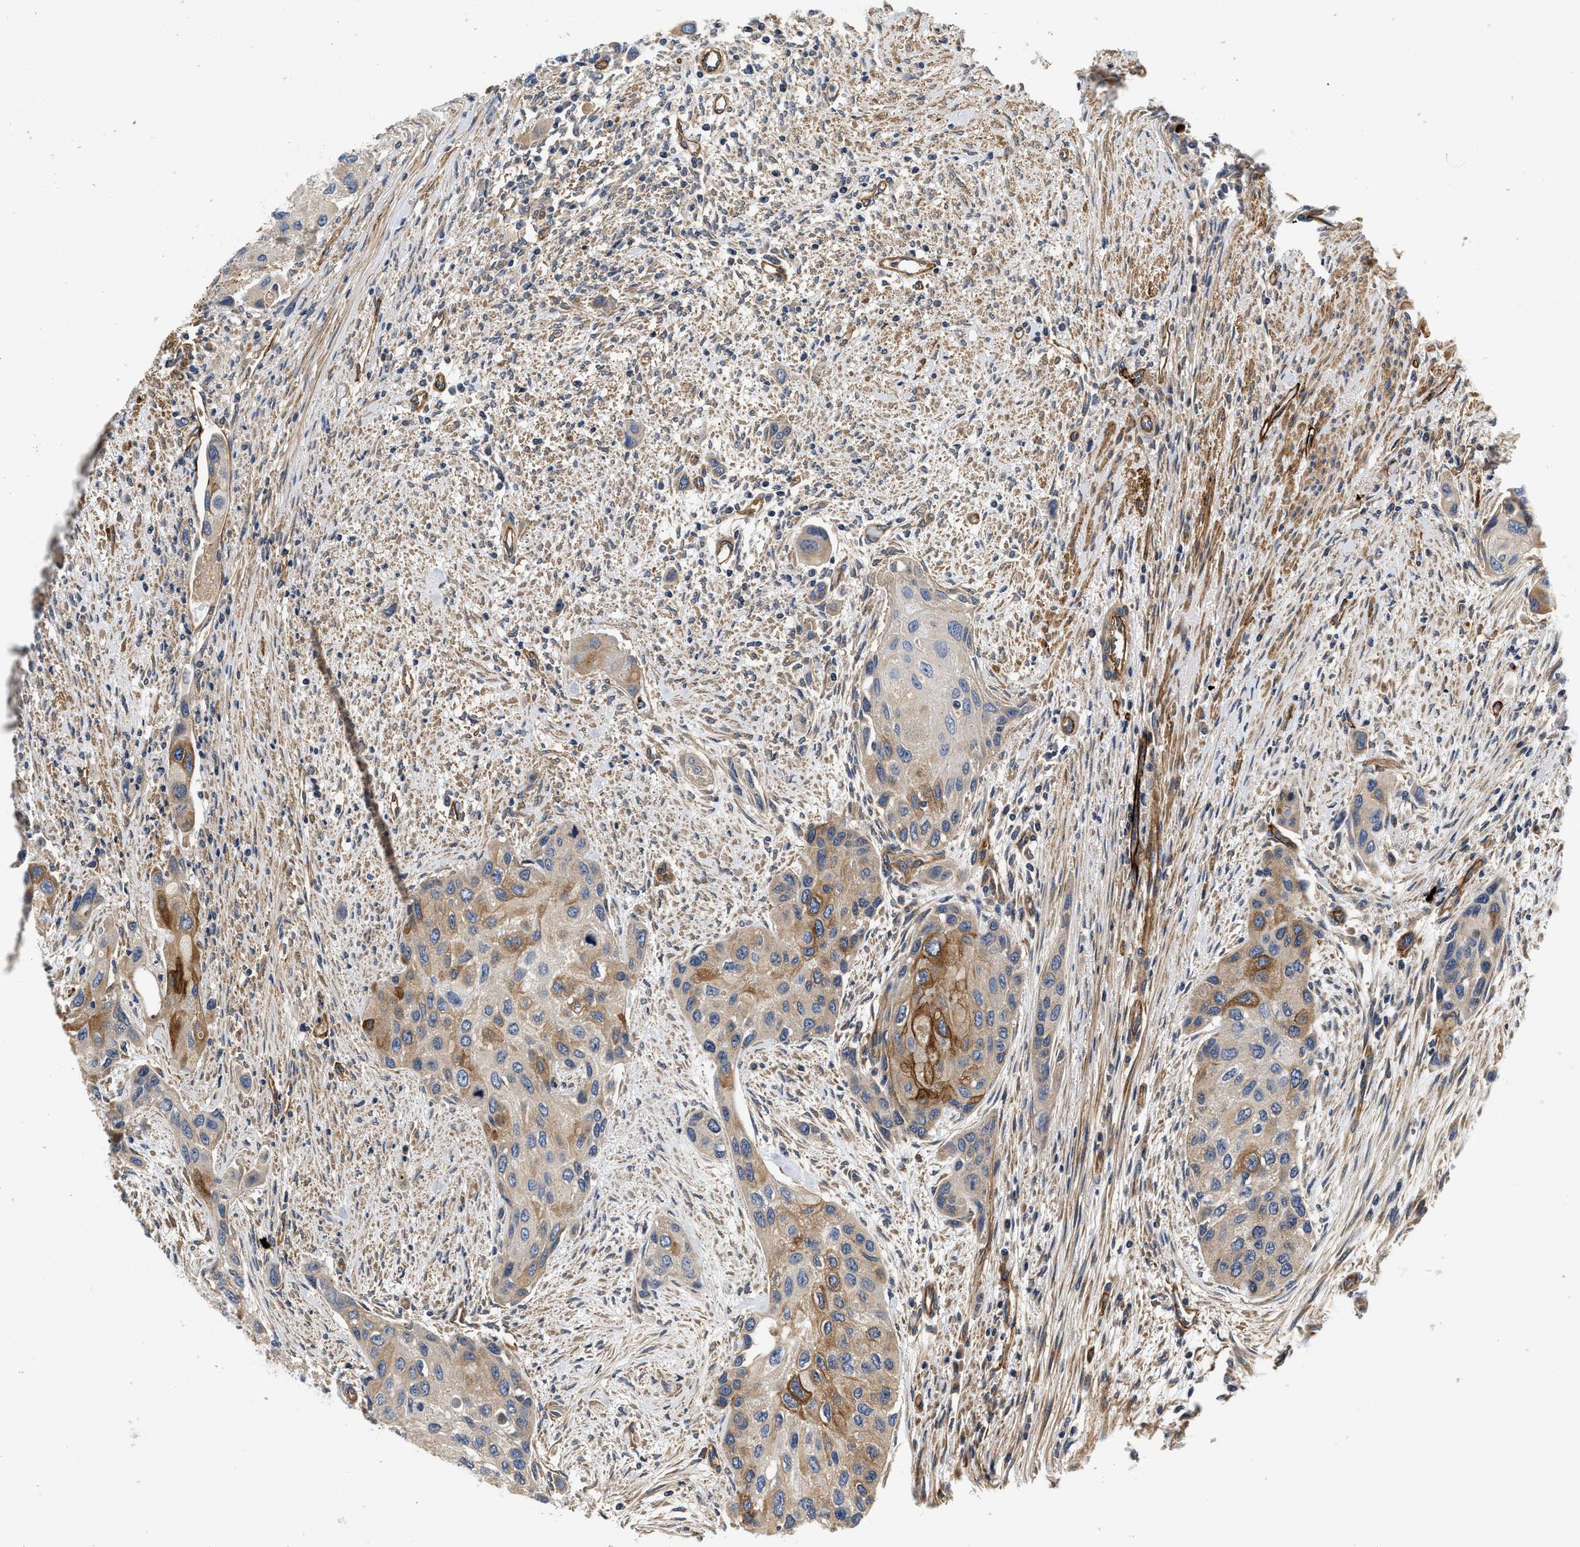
{"staining": {"intensity": "moderate", "quantity": "25%-75%", "location": "cytoplasmic/membranous"}, "tissue": "urothelial cancer", "cell_type": "Tumor cells", "image_type": "cancer", "snomed": [{"axis": "morphology", "description": "Urothelial carcinoma, High grade"}, {"axis": "topography", "description": "Urinary bladder"}], "caption": "Protein staining demonstrates moderate cytoplasmic/membranous expression in approximately 25%-75% of tumor cells in urothelial cancer. Nuclei are stained in blue.", "gene": "NME6", "patient": {"sex": "female", "age": 56}}